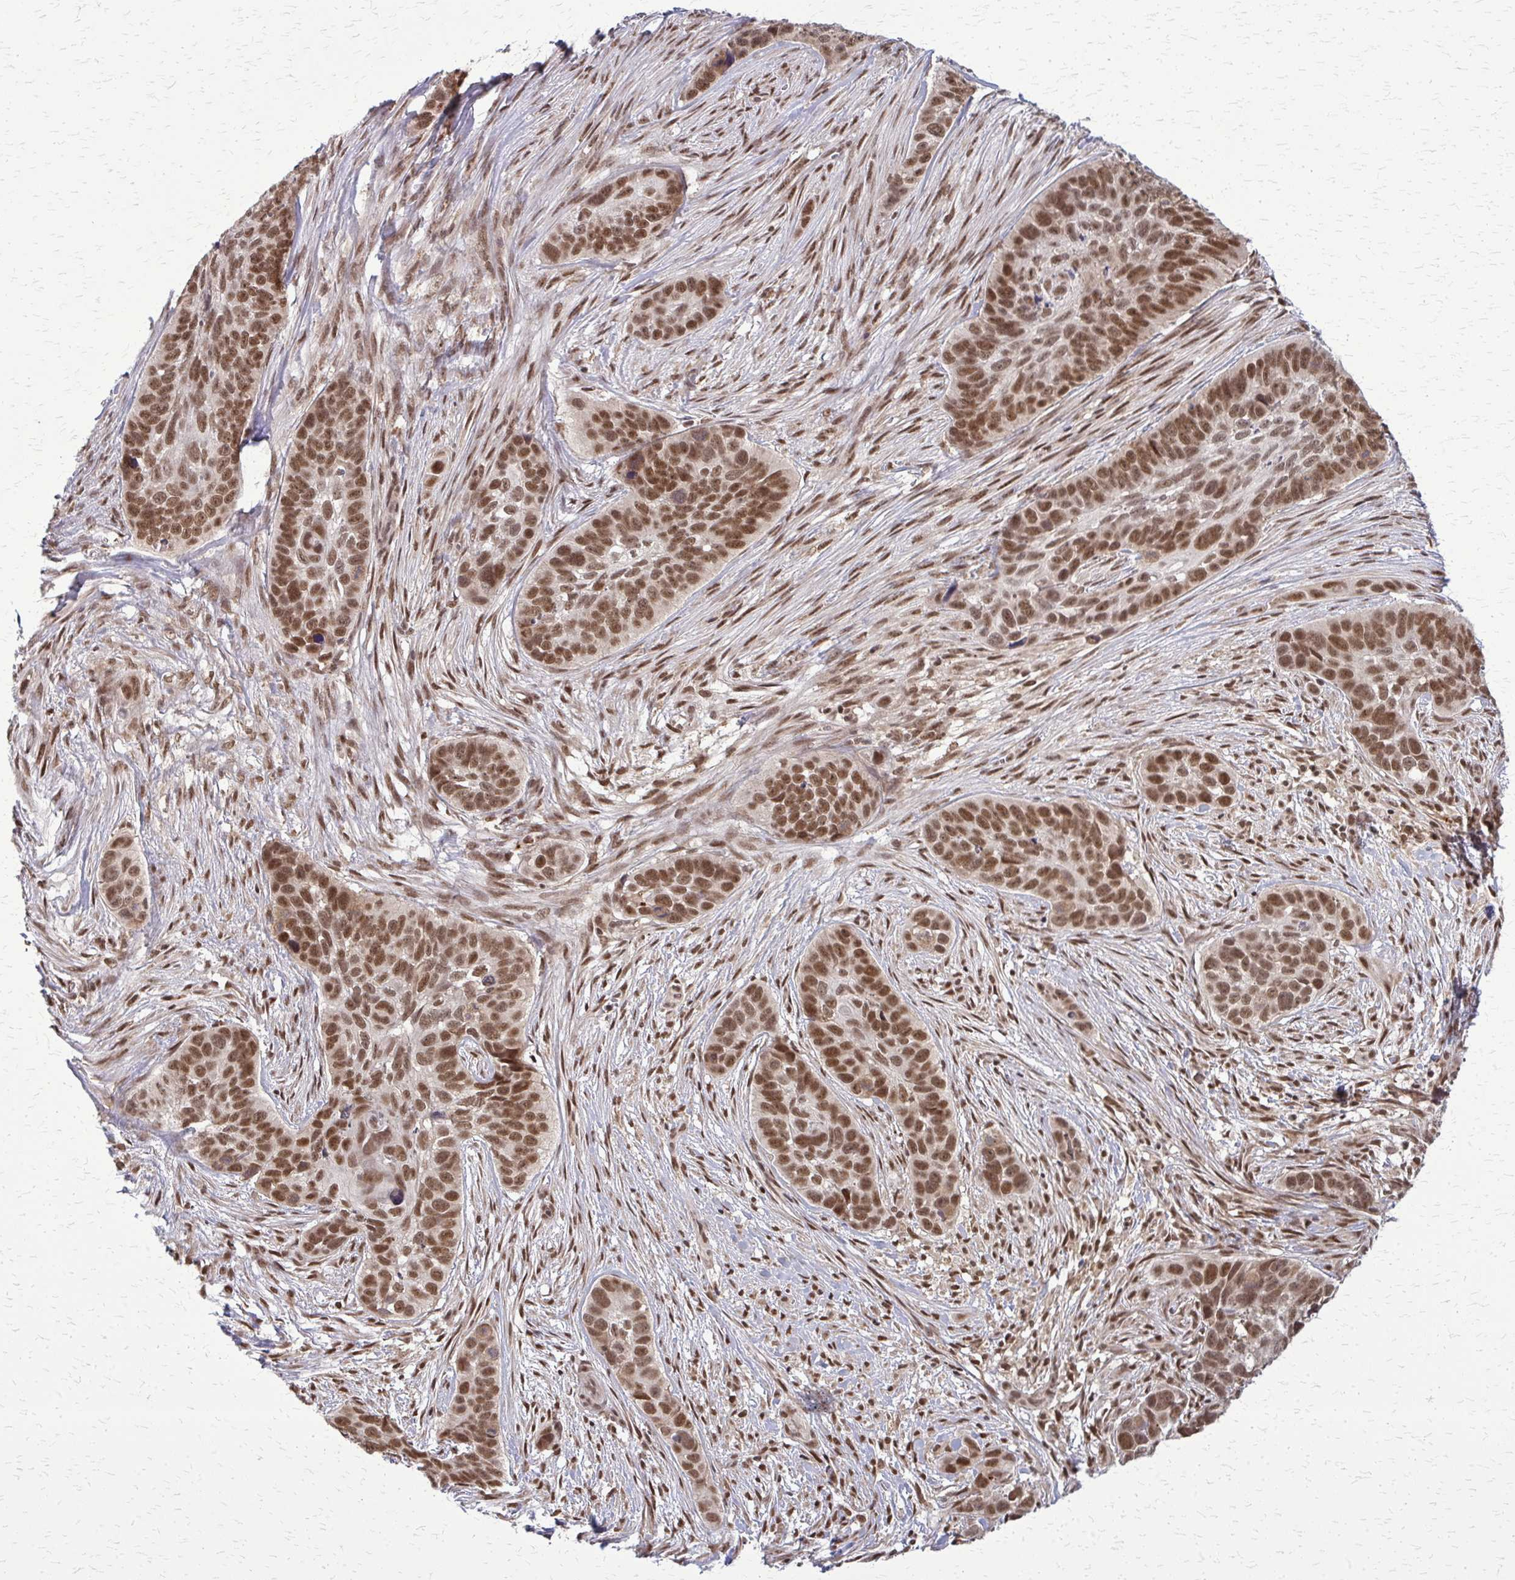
{"staining": {"intensity": "moderate", "quantity": ">75%", "location": "nuclear"}, "tissue": "skin cancer", "cell_type": "Tumor cells", "image_type": "cancer", "snomed": [{"axis": "morphology", "description": "Basal cell carcinoma"}, {"axis": "topography", "description": "Skin"}], "caption": "Protein expression analysis of human skin cancer (basal cell carcinoma) reveals moderate nuclear staining in approximately >75% of tumor cells. (IHC, brightfield microscopy, high magnification).", "gene": "HDAC3", "patient": {"sex": "female", "age": 82}}